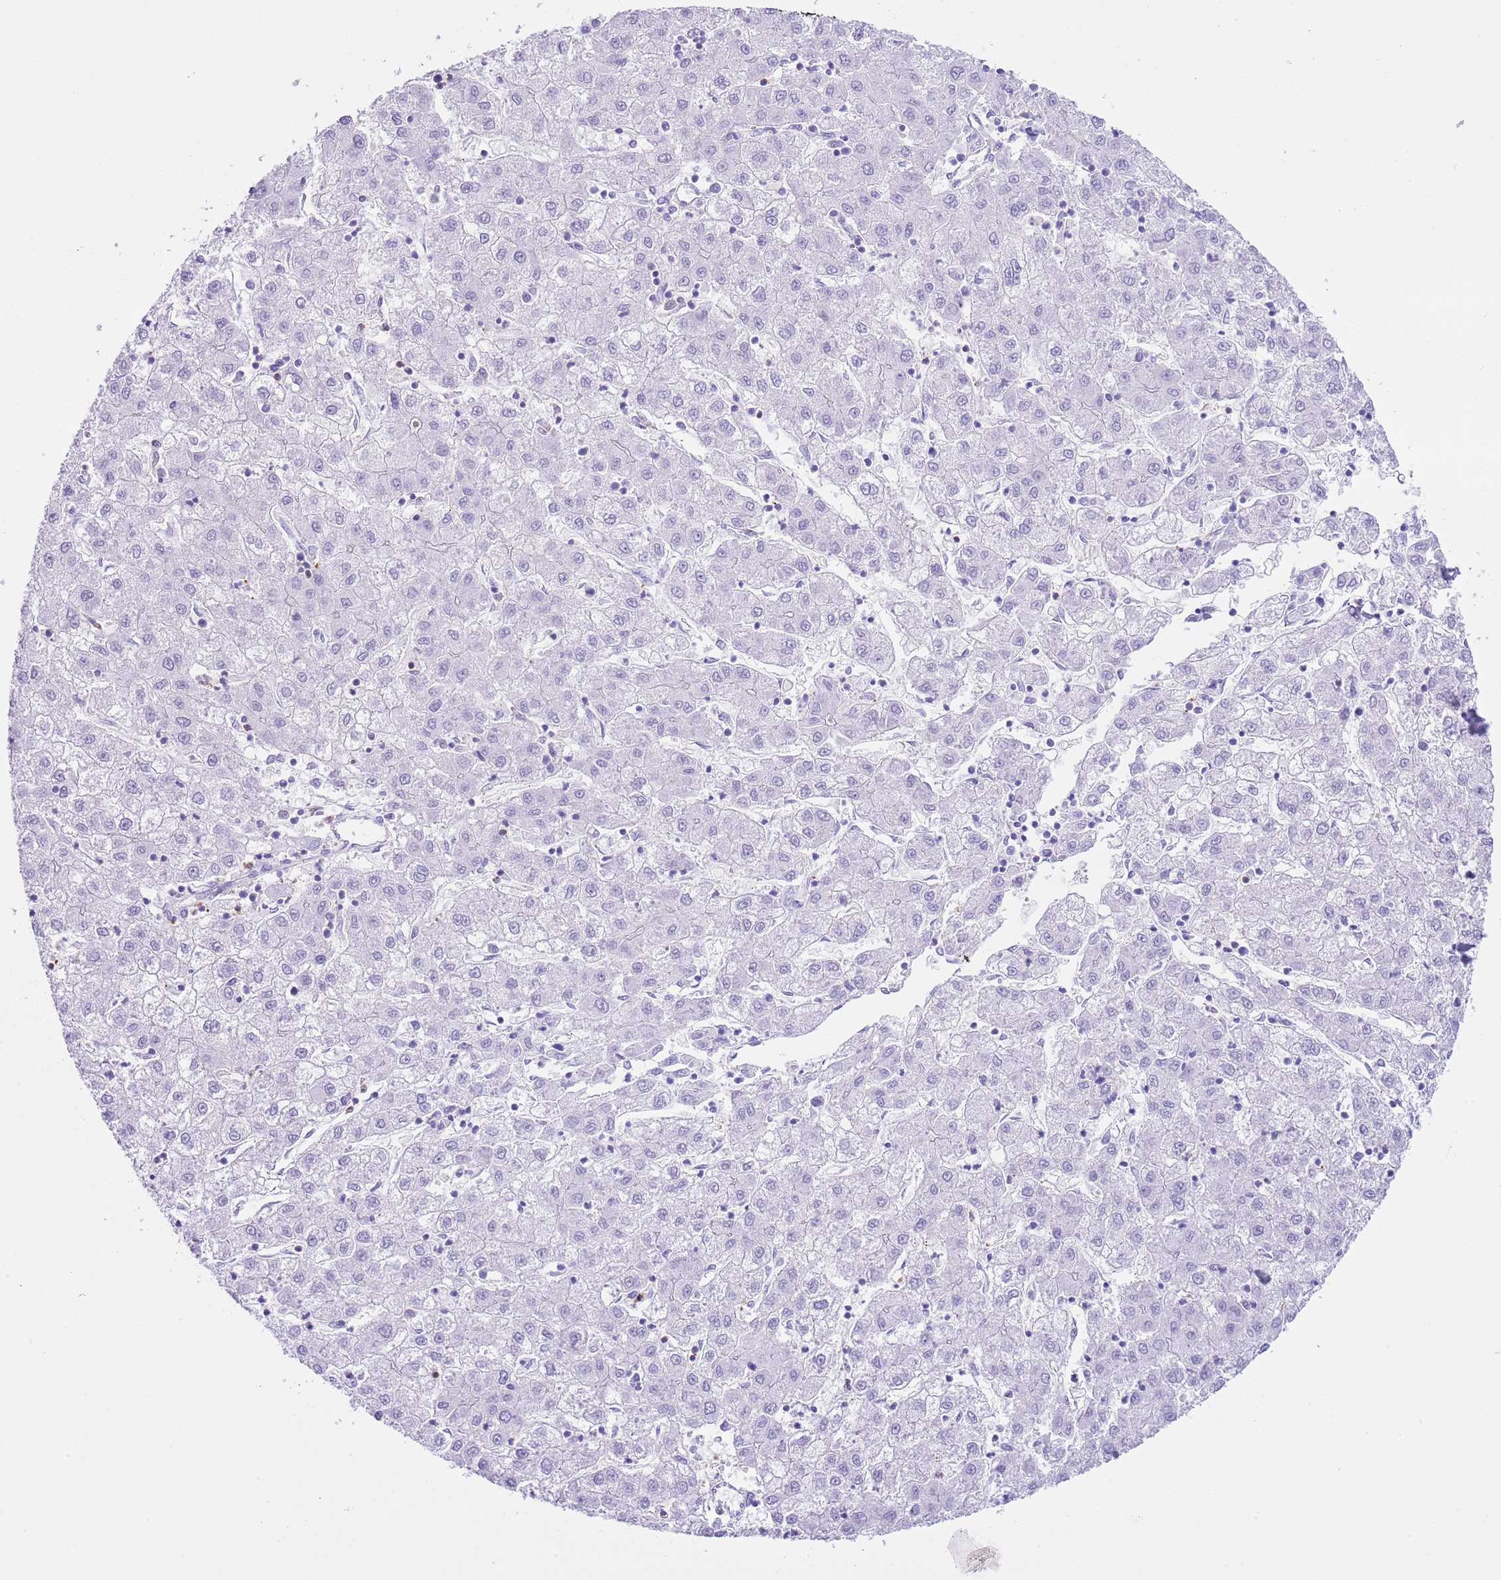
{"staining": {"intensity": "negative", "quantity": "none", "location": "none"}, "tissue": "liver cancer", "cell_type": "Tumor cells", "image_type": "cancer", "snomed": [{"axis": "morphology", "description": "Carcinoma, Hepatocellular, NOS"}, {"axis": "topography", "description": "Liver"}], "caption": "Human liver hepatocellular carcinoma stained for a protein using immunohistochemistry reveals no staining in tumor cells.", "gene": "EFHD2", "patient": {"sex": "male", "age": 72}}